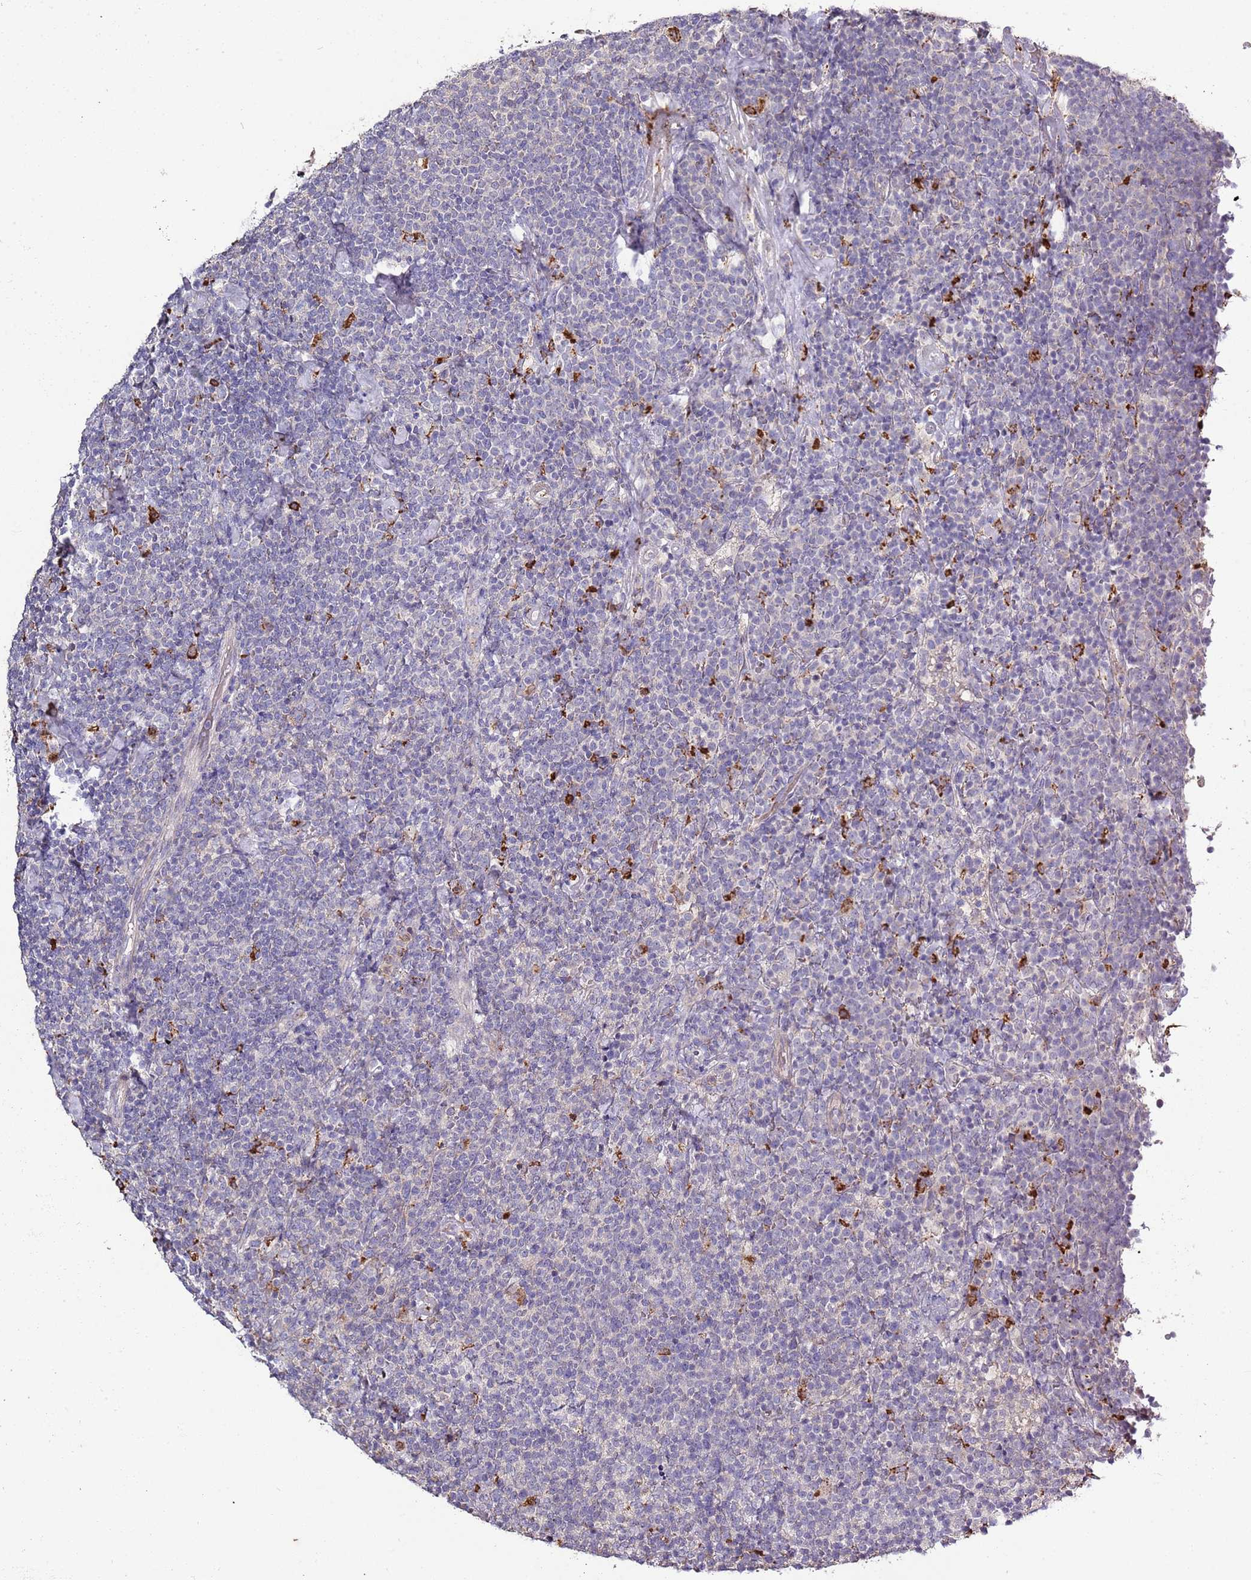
{"staining": {"intensity": "negative", "quantity": "none", "location": "none"}, "tissue": "lymphoma", "cell_type": "Tumor cells", "image_type": "cancer", "snomed": [{"axis": "morphology", "description": "Malignant lymphoma, non-Hodgkin's type, High grade"}, {"axis": "topography", "description": "Lymph node"}], "caption": "DAB (3,3'-diaminobenzidine) immunohistochemical staining of malignant lymphoma, non-Hodgkin's type (high-grade) demonstrates no significant expression in tumor cells.", "gene": "P2RY13", "patient": {"sex": "male", "age": 61}}